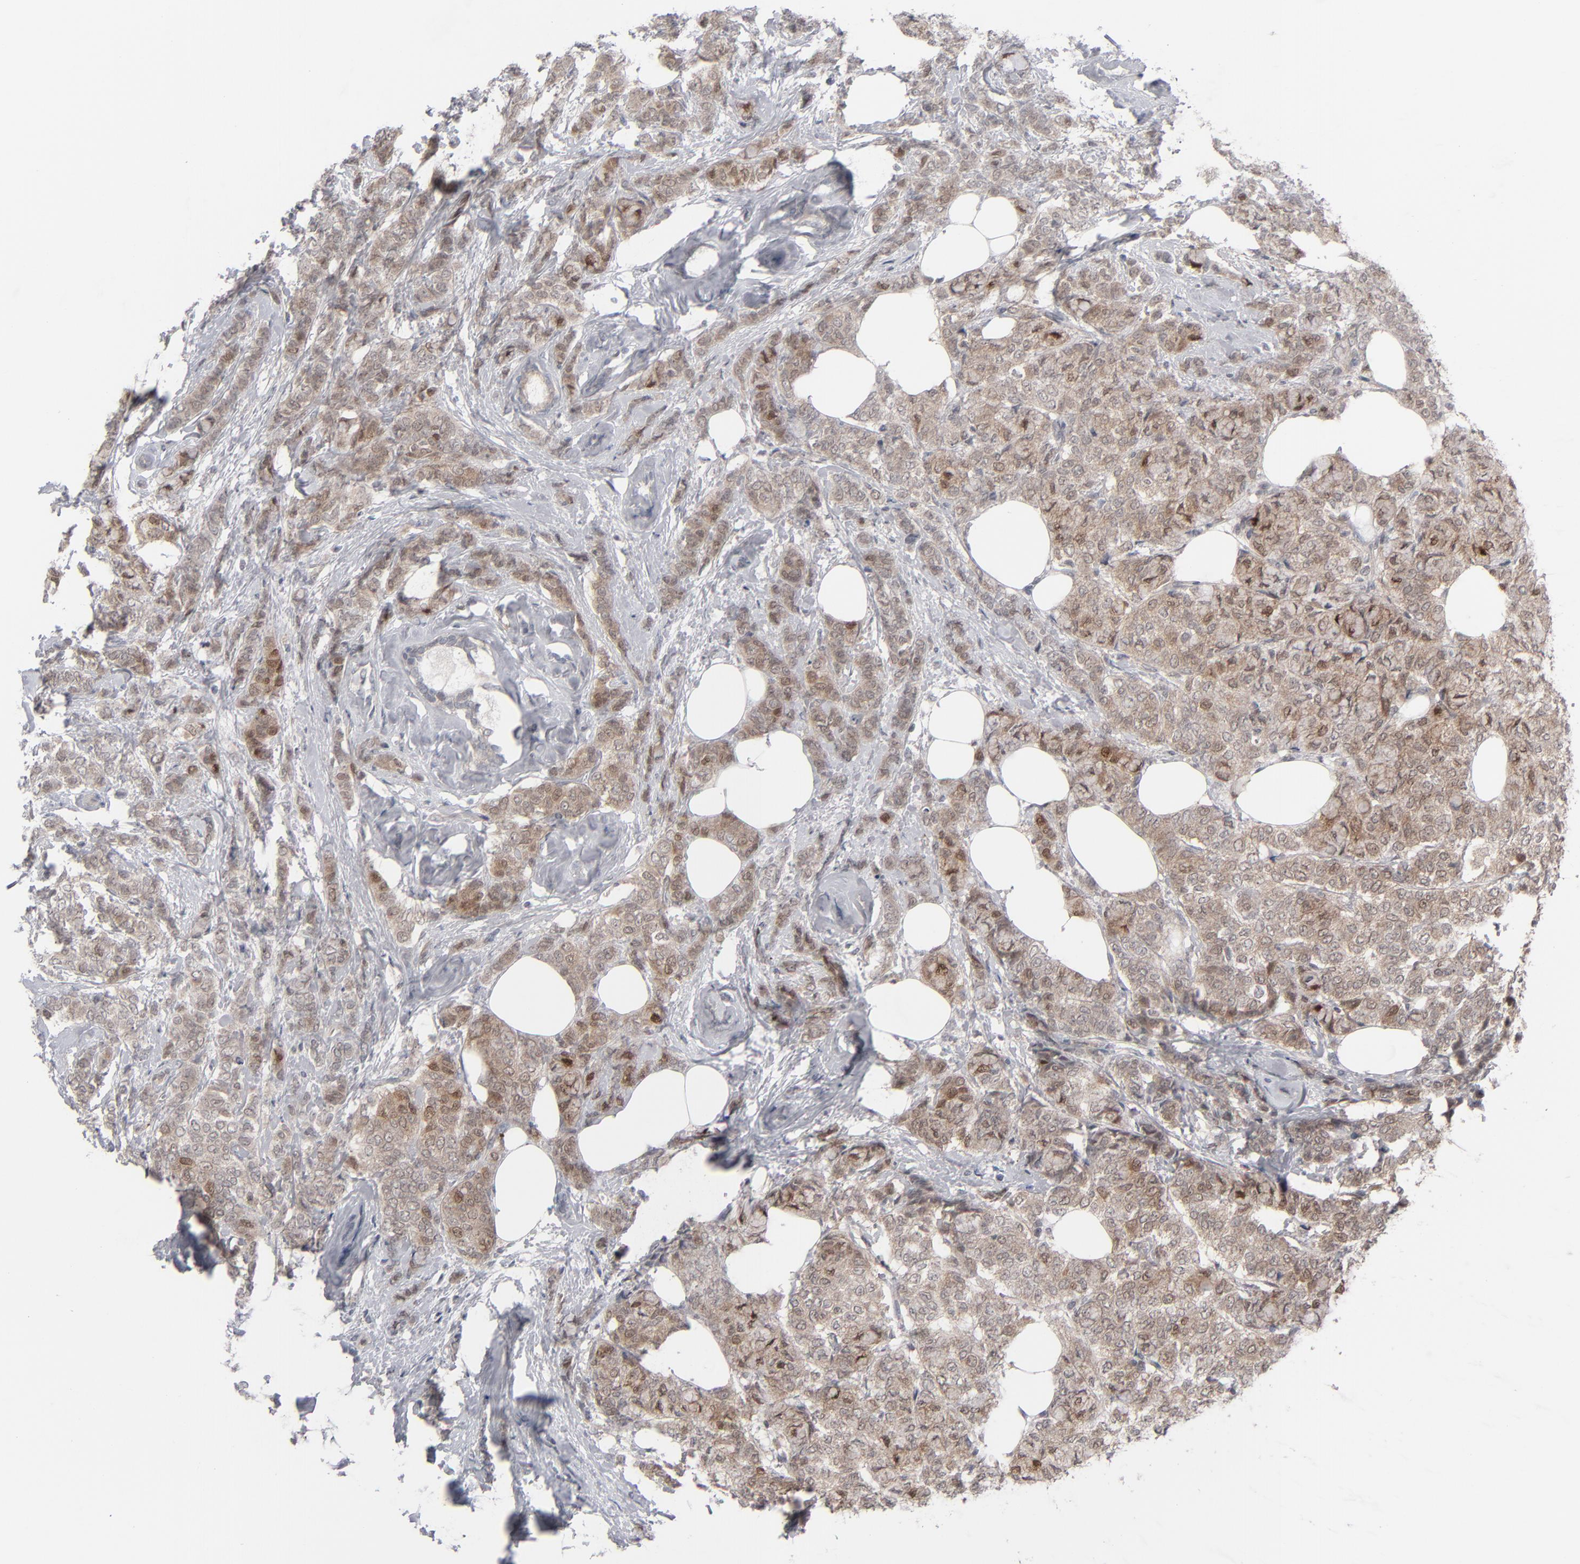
{"staining": {"intensity": "moderate", "quantity": ">75%", "location": "cytoplasmic/membranous"}, "tissue": "breast cancer", "cell_type": "Tumor cells", "image_type": "cancer", "snomed": [{"axis": "morphology", "description": "Lobular carcinoma"}, {"axis": "topography", "description": "Breast"}], "caption": "Immunohistochemical staining of human breast cancer reveals moderate cytoplasmic/membranous protein positivity in approximately >75% of tumor cells. (brown staining indicates protein expression, while blue staining denotes nuclei).", "gene": "POF1B", "patient": {"sex": "female", "age": 60}}